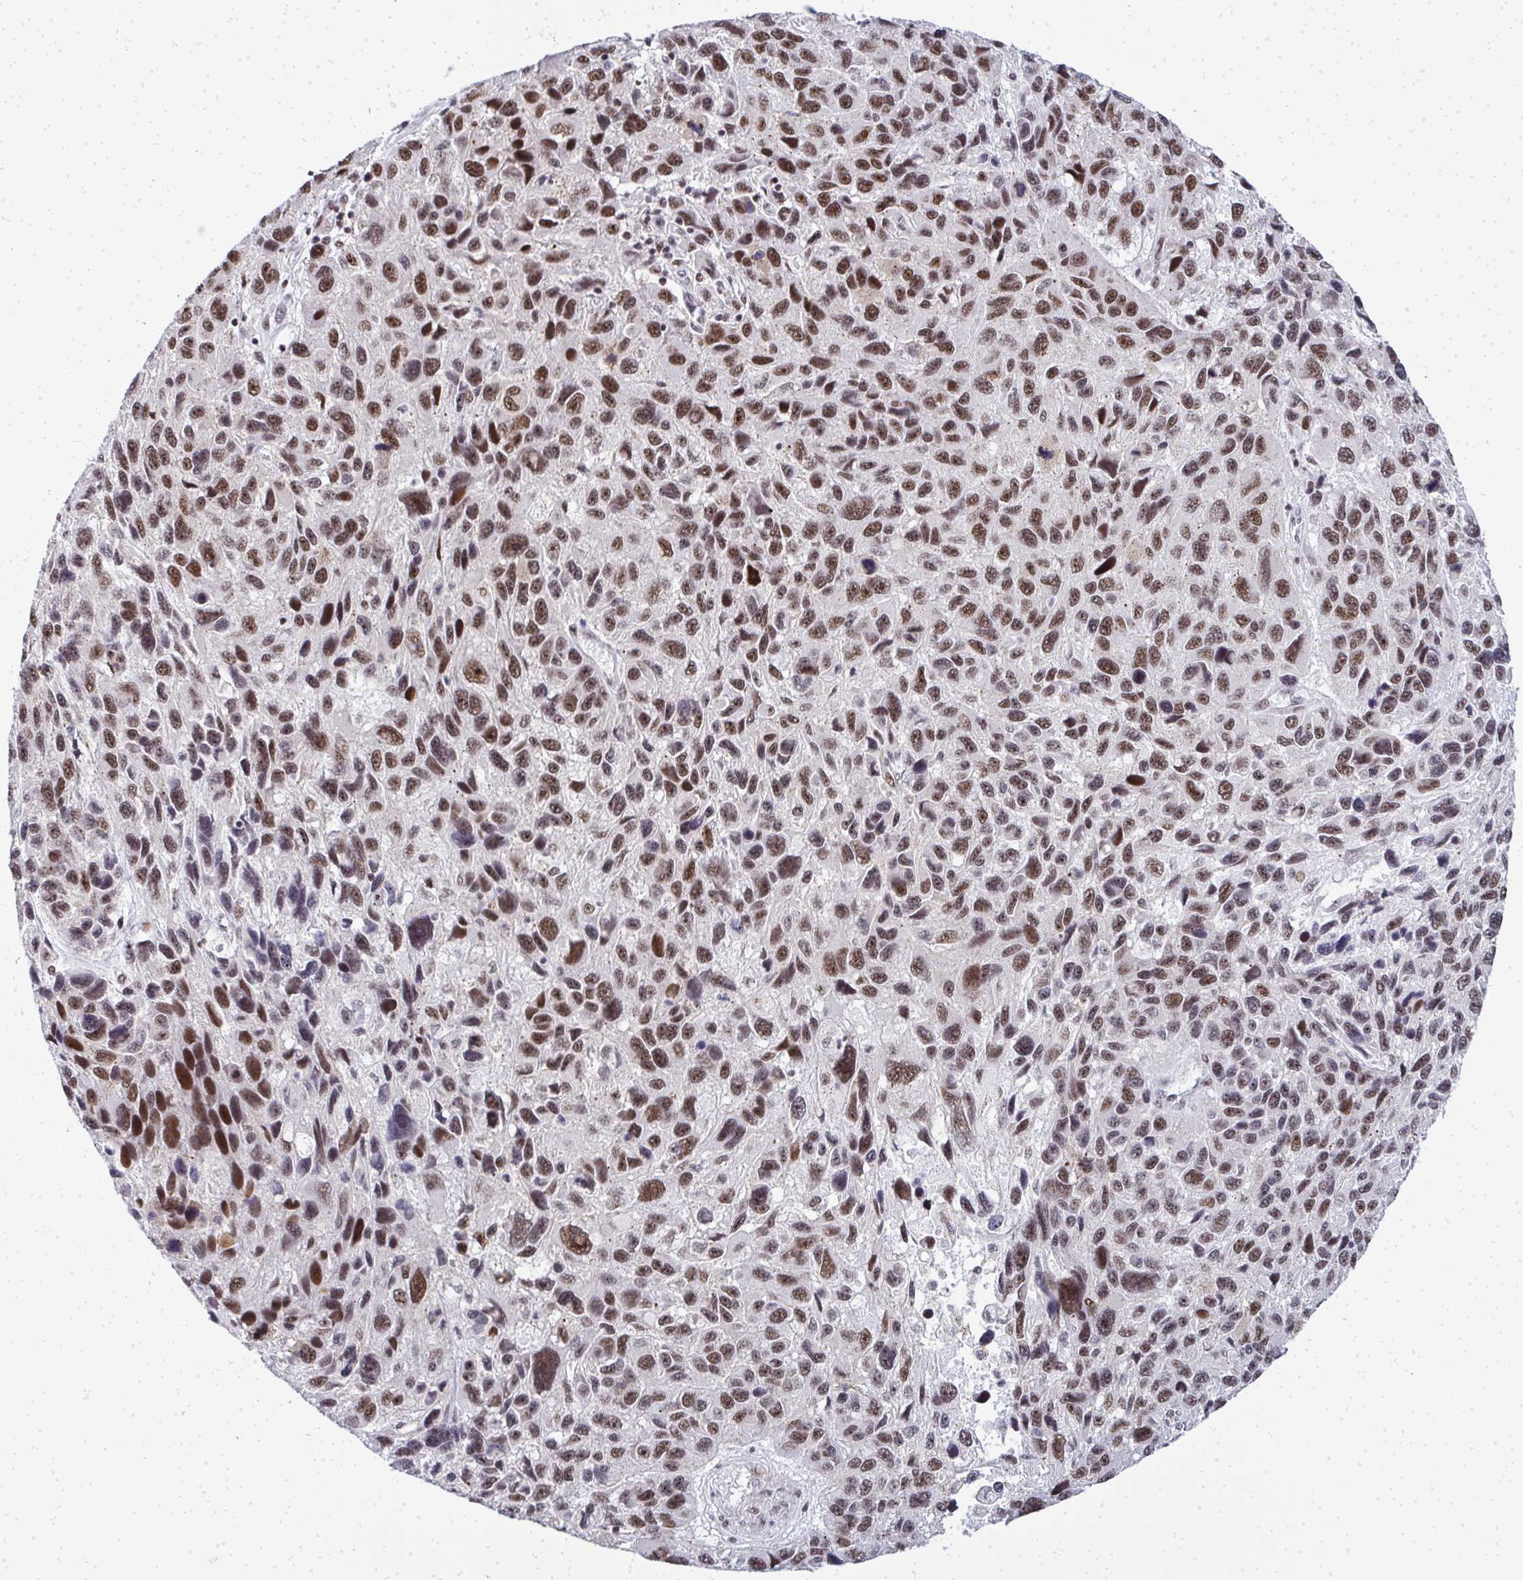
{"staining": {"intensity": "moderate", "quantity": ">75%", "location": "nuclear"}, "tissue": "melanoma", "cell_type": "Tumor cells", "image_type": "cancer", "snomed": [{"axis": "morphology", "description": "Malignant melanoma, NOS"}, {"axis": "topography", "description": "Skin"}], "caption": "This micrograph exhibits malignant melanoma stained with IHC to label a protein in brown. The nuclear of tumor cells show moderate positivity for the protein. Nuclei are counter-stained blue.", "gene": "SIRT7", "patient": {"sex": "male", "age": 53}}